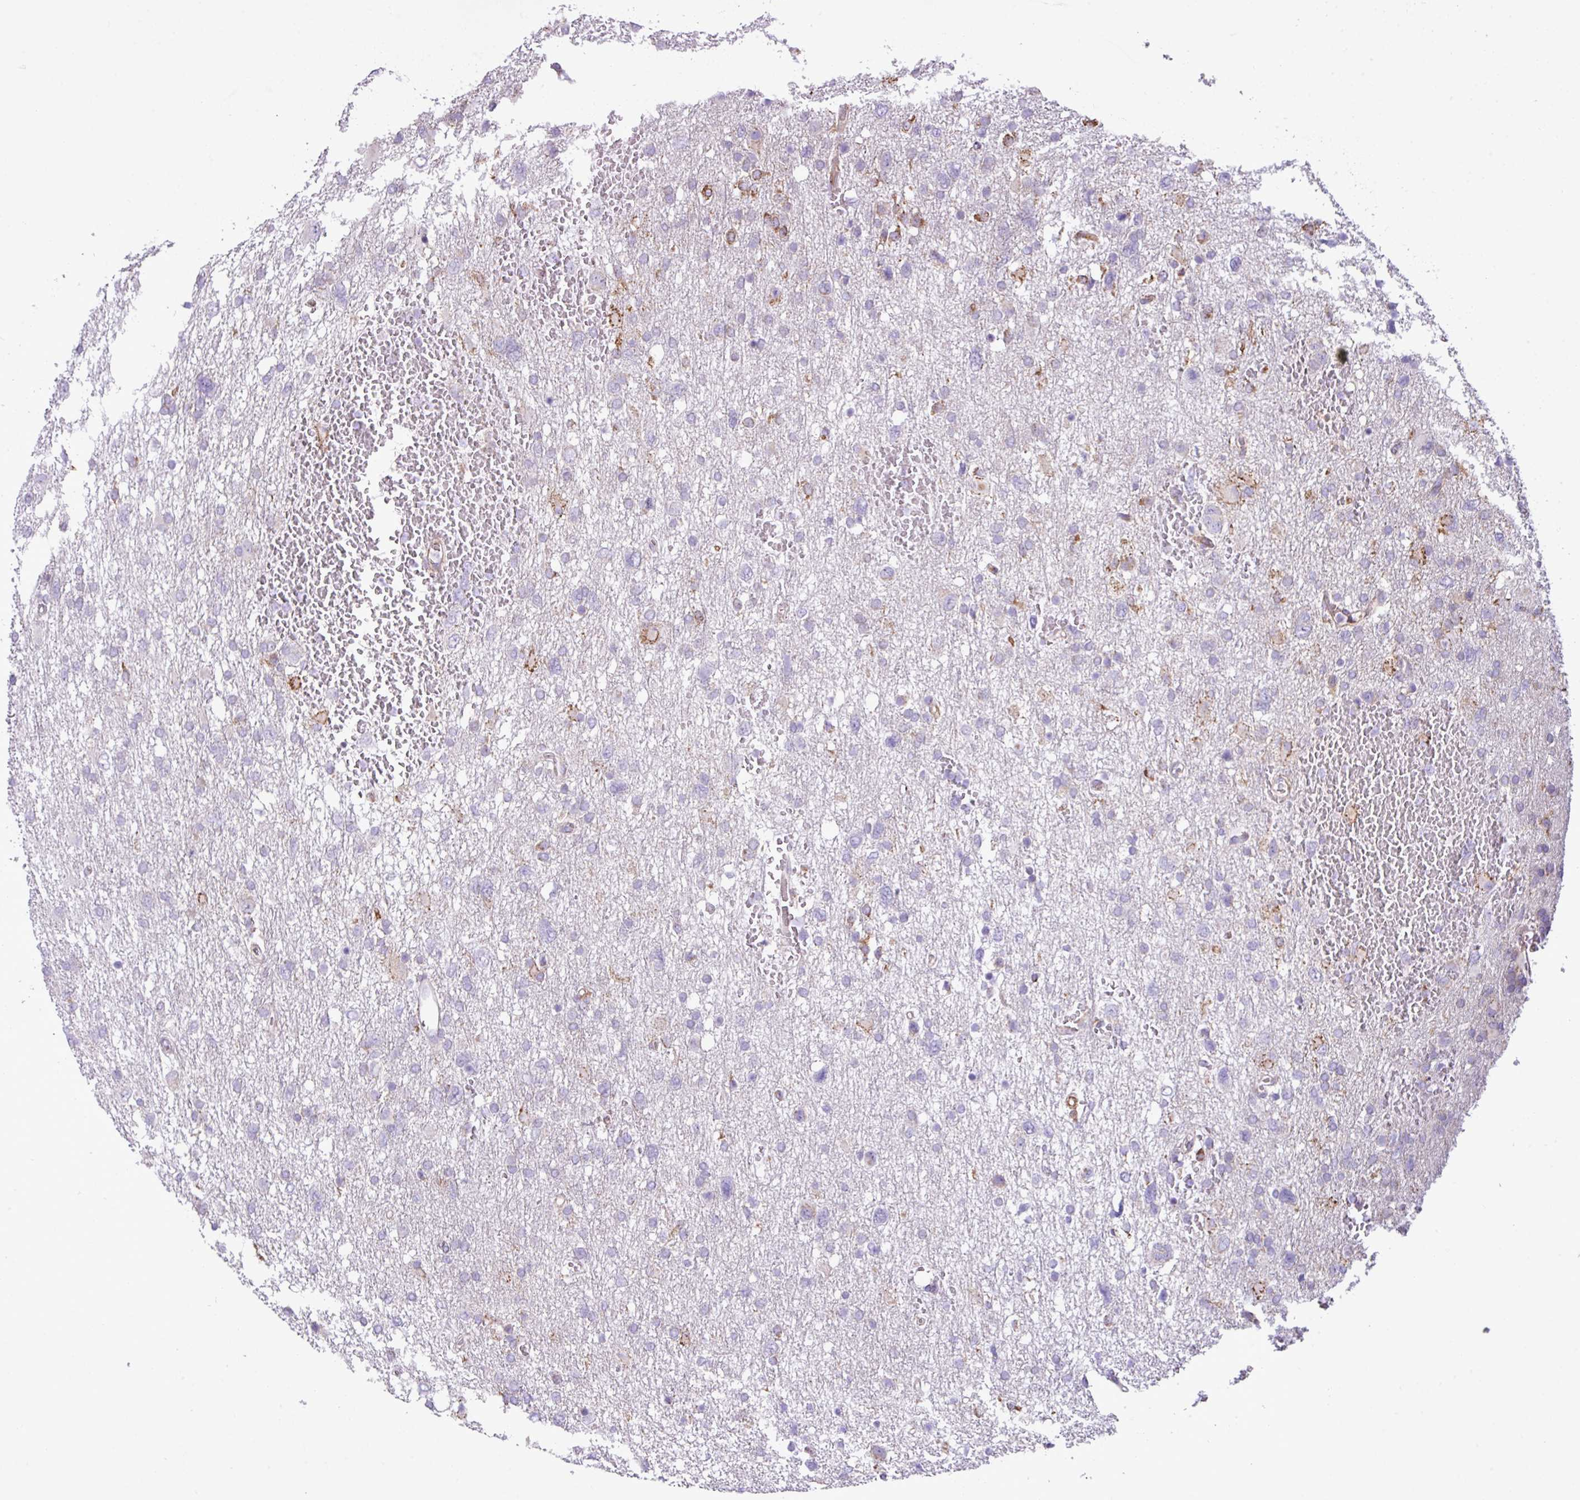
{"staining": {"intensity": "negative", "quantity": "none", "location": "none"}, "tissue": "glioma", "cell_type": "Tumor cells", "image_type": "cancer", "snomed": [{"axis": "morphology", "description": "Glioma, malignant, High grade"}, {"axis": "topography", "description": "Brain"}], "caption": "Immunohistochemistry of glioma reveals no staining in tumor cells.", "gene": "ZSCAN5A", "patient": {"sex": "male", "age": 61}}